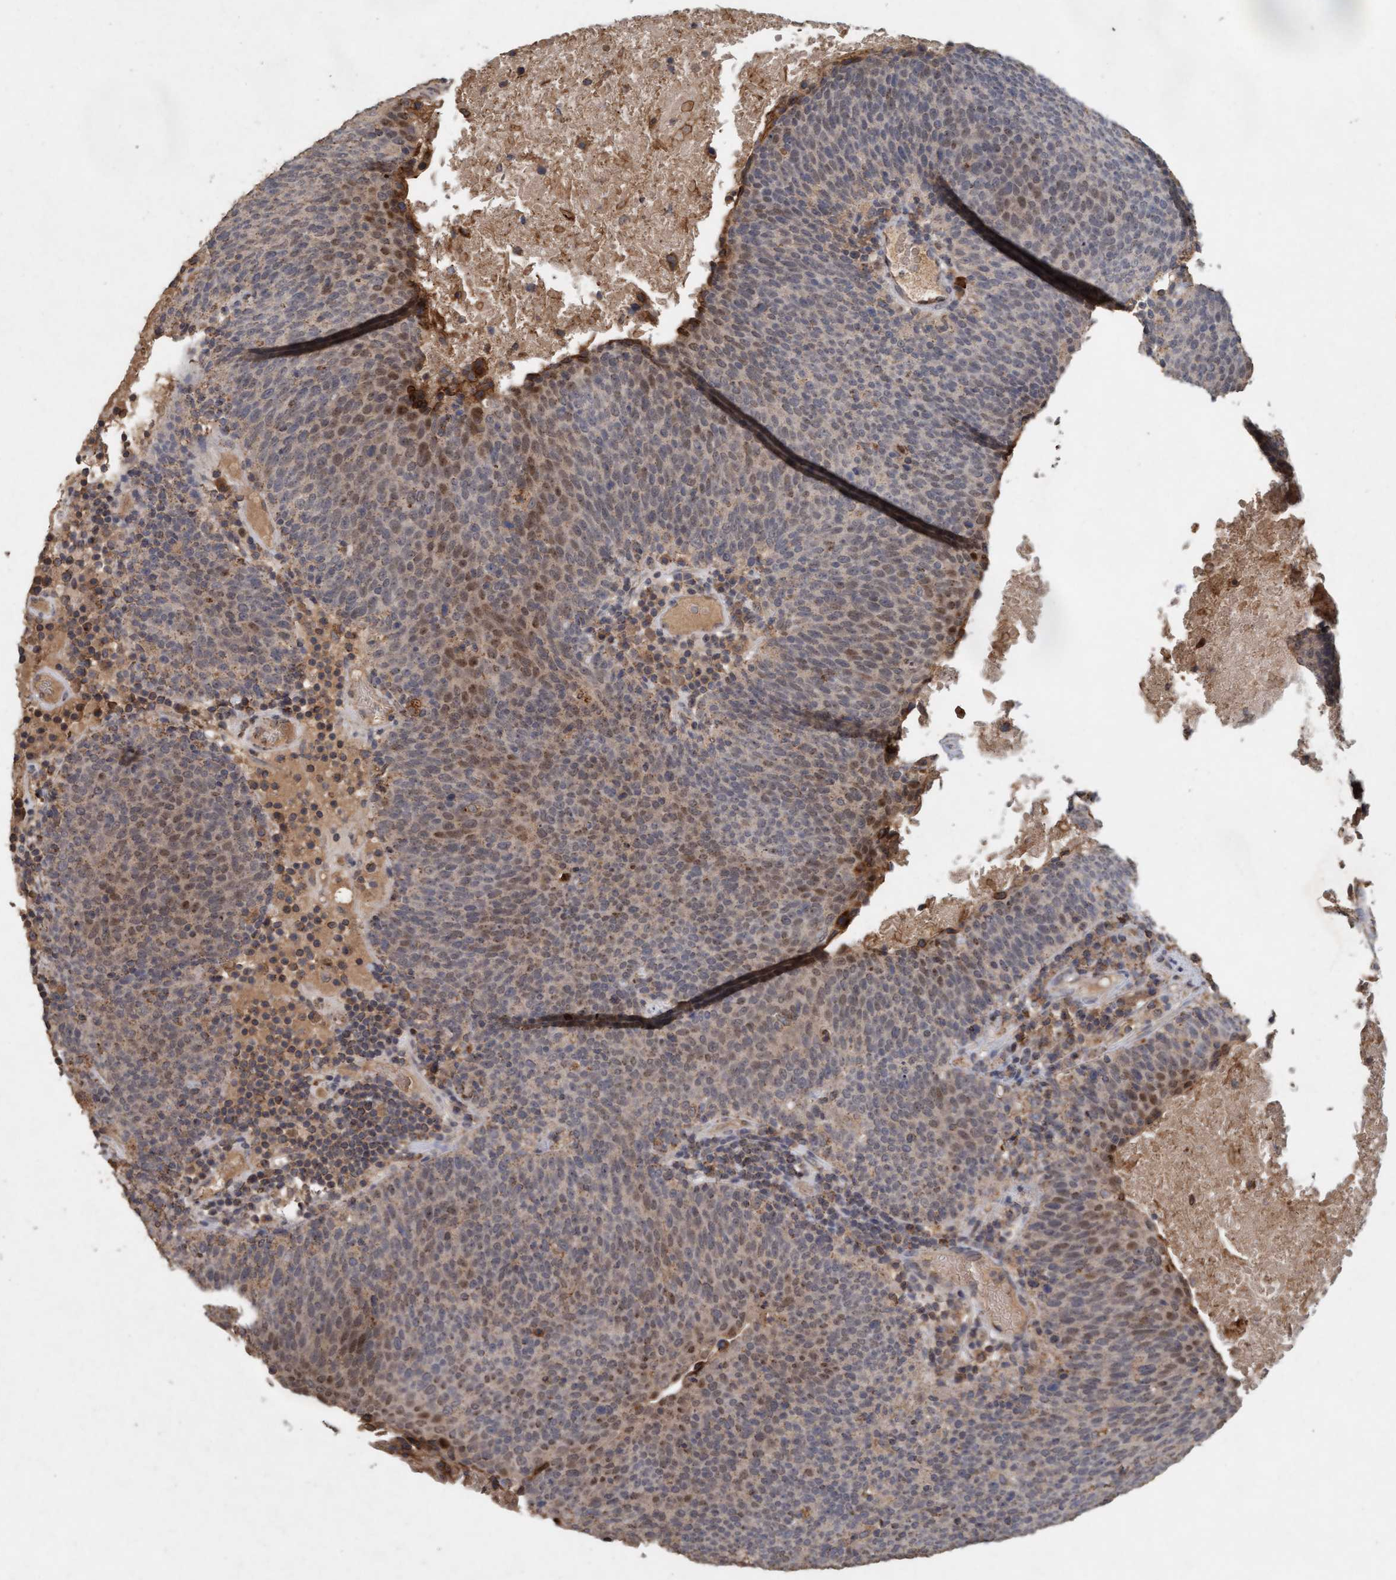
{"staining": {"intensity": "weak", "quantity": "25%-75%", "location": "cytoplasmic/membranous,nuclear"}, "tissue": "head and neck cancer", "cell_type": "Tumor cells", "image_type": "cancer", "snomed": [{"axis": "morphology", "description": "Squamous cell carcinoma, NOS"}, {"axis": "morphology", "description": "Squamous cell carcinoma, metastatic, NOS"}, {"axis": "topography", "description": "Lymph node"}, {"axis": "topography", "description": "Head-Neck"}], "caption": "A brown stain labels weak cytoplasmic/membranous and nuclear positivity of a protein in human head and neck cancer (metastatic squamous cell carcinoma) tumor cells. (Stains: DAB in brown, nuclei in blue, Microscopy: brightfield microscopy at high magnification).", "gene": "VSIG8", "patient": {"sex": "male", "age": 62}}